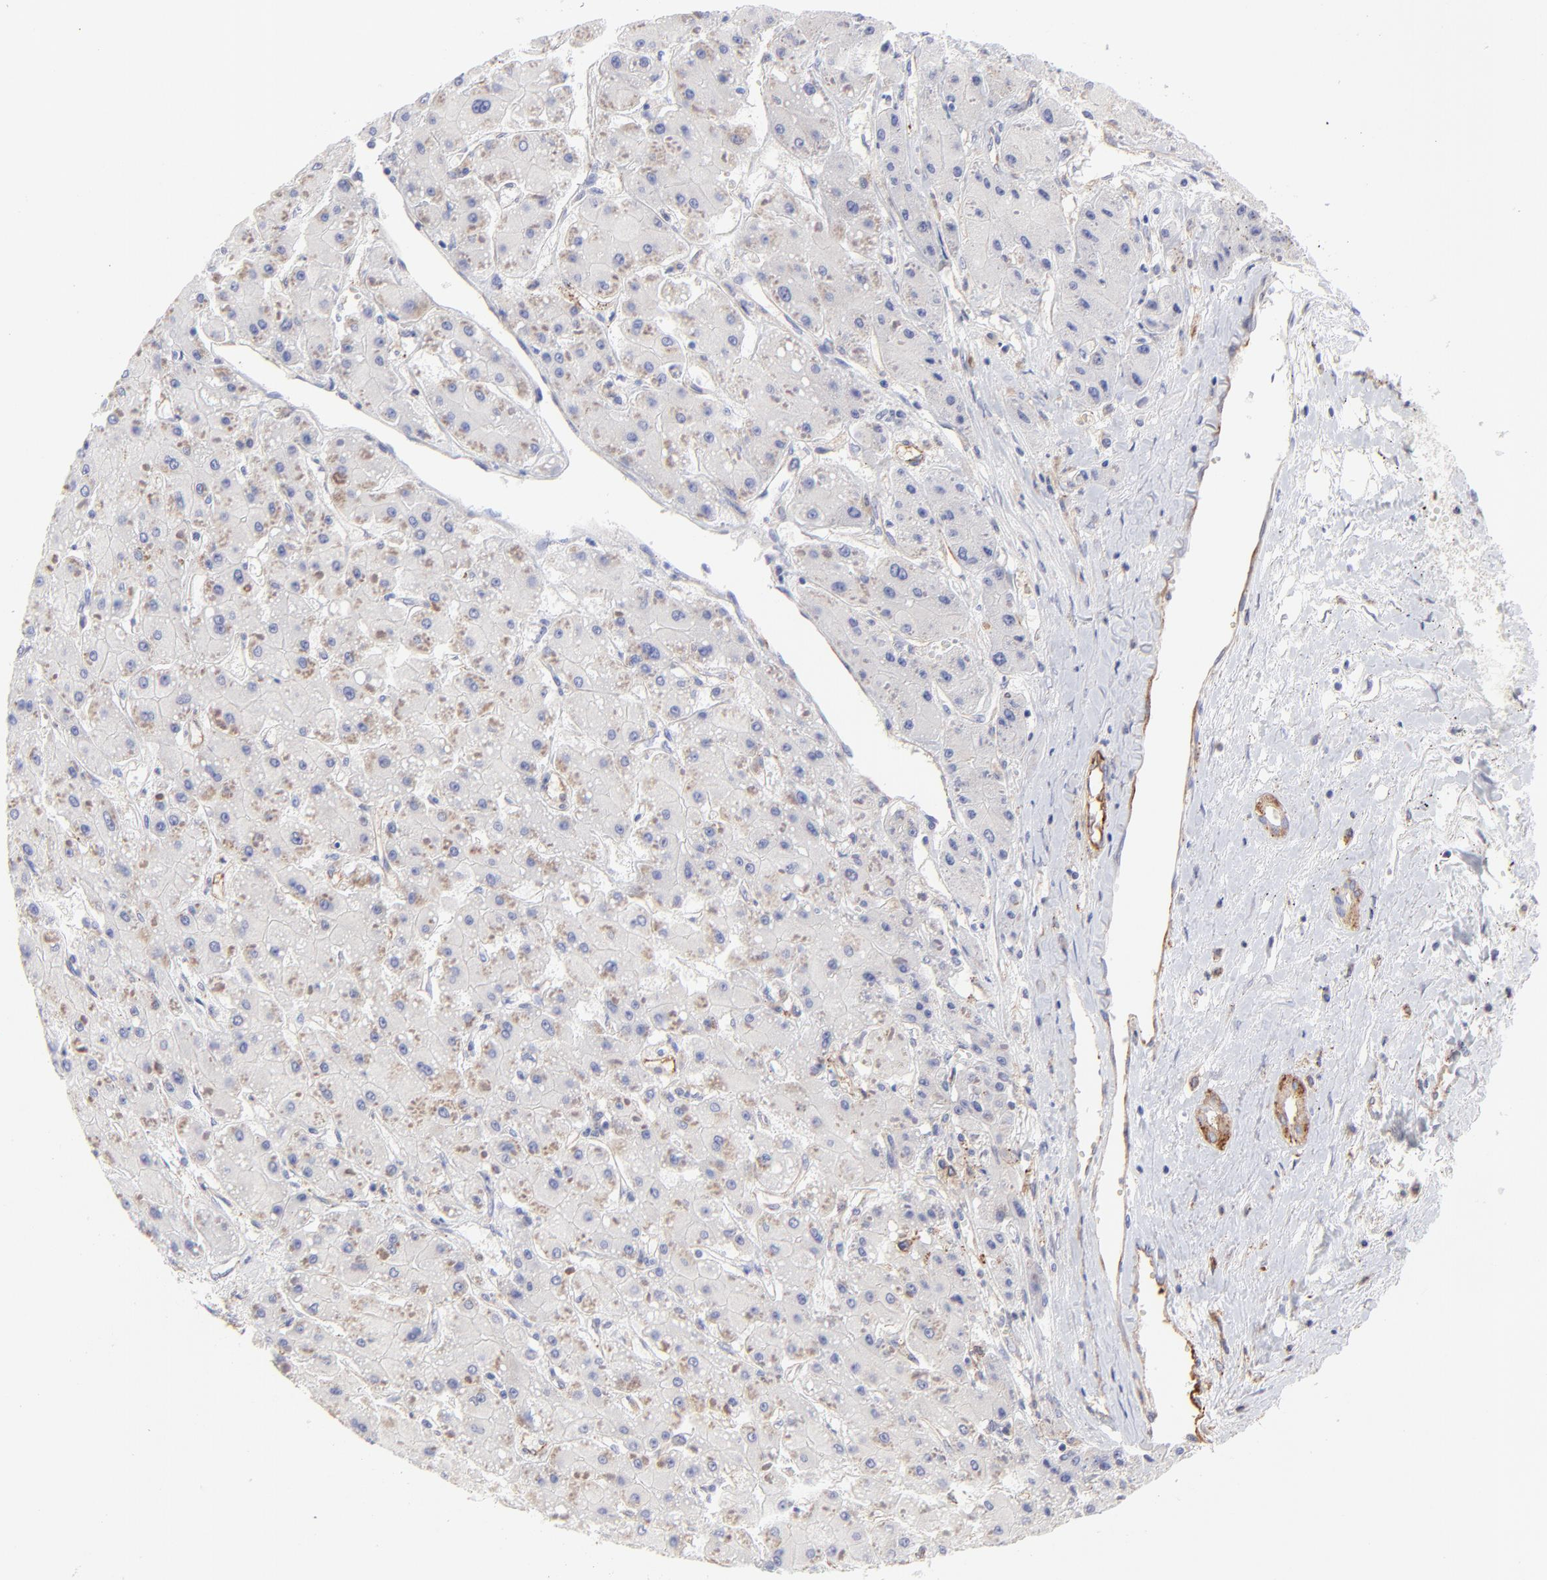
{"staining": {"intensity": "weak", "quantity": ">75%", "location": "cytoplasmic/membranous"}, "tissue": "liver cancer", "cell_type": "Tumor cells", "image_type": "cancer", "snomed": [{"axis": "morphology", "description": "Carcinoma, Hepatocellular, NOS"}, {"axis": "topography", "description": "Liver"}], "caption": "This histopathology image demonstrates liver cancer (hepatocellular carcinoma) stained with immunohistochemistry (IHC) to label a protein in brown. The cytoplasmic/membranous of tumor cells show weak positivity for the protein. Nuclei are counter-stained blue.", "gene": "COX8C", "patient": {"sex": "female", "age": 52}}